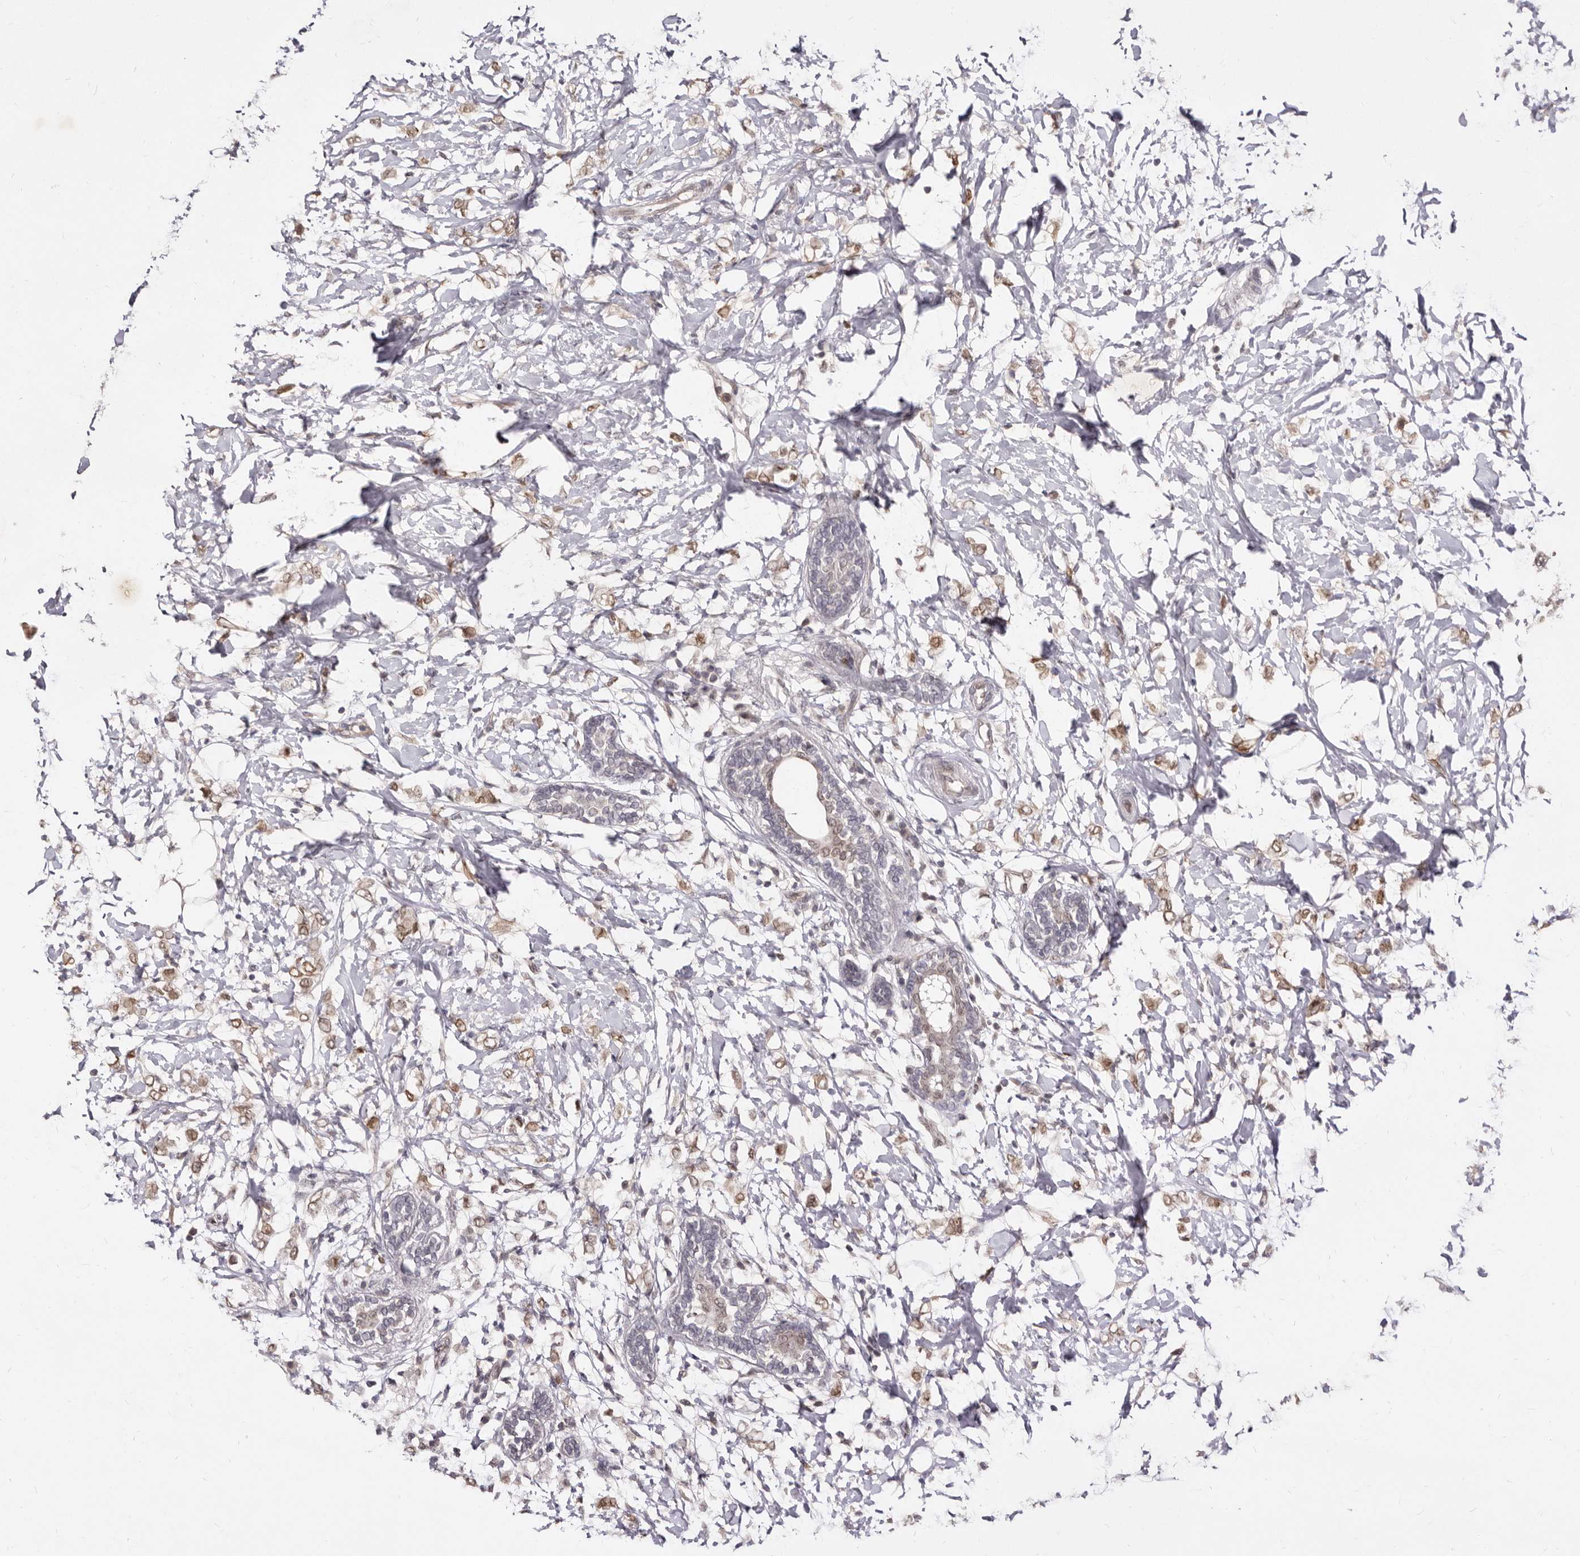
{"staining": {"intensity": "moderate", "quantity": ">75%", "location": "nuclear"}, "tissue": "breast cancer", "cell_type": "Tumor cells", "image_type": "cancer", "snomed": [{"axis": "morphology", "description": "Normal tissue, NOS"}, {"axis": "morphology", "description": "Lobular carcinoma"}, {"axis": "topography", "description": "Breast"}], "caption": "Breast lobular carcinoma stained for a protein (brown) reveals moderate nuclear positive positivity in about >75% of tumor cells.", "gene": "LCORL", "patient": {"sex": "female", "age": 47}}